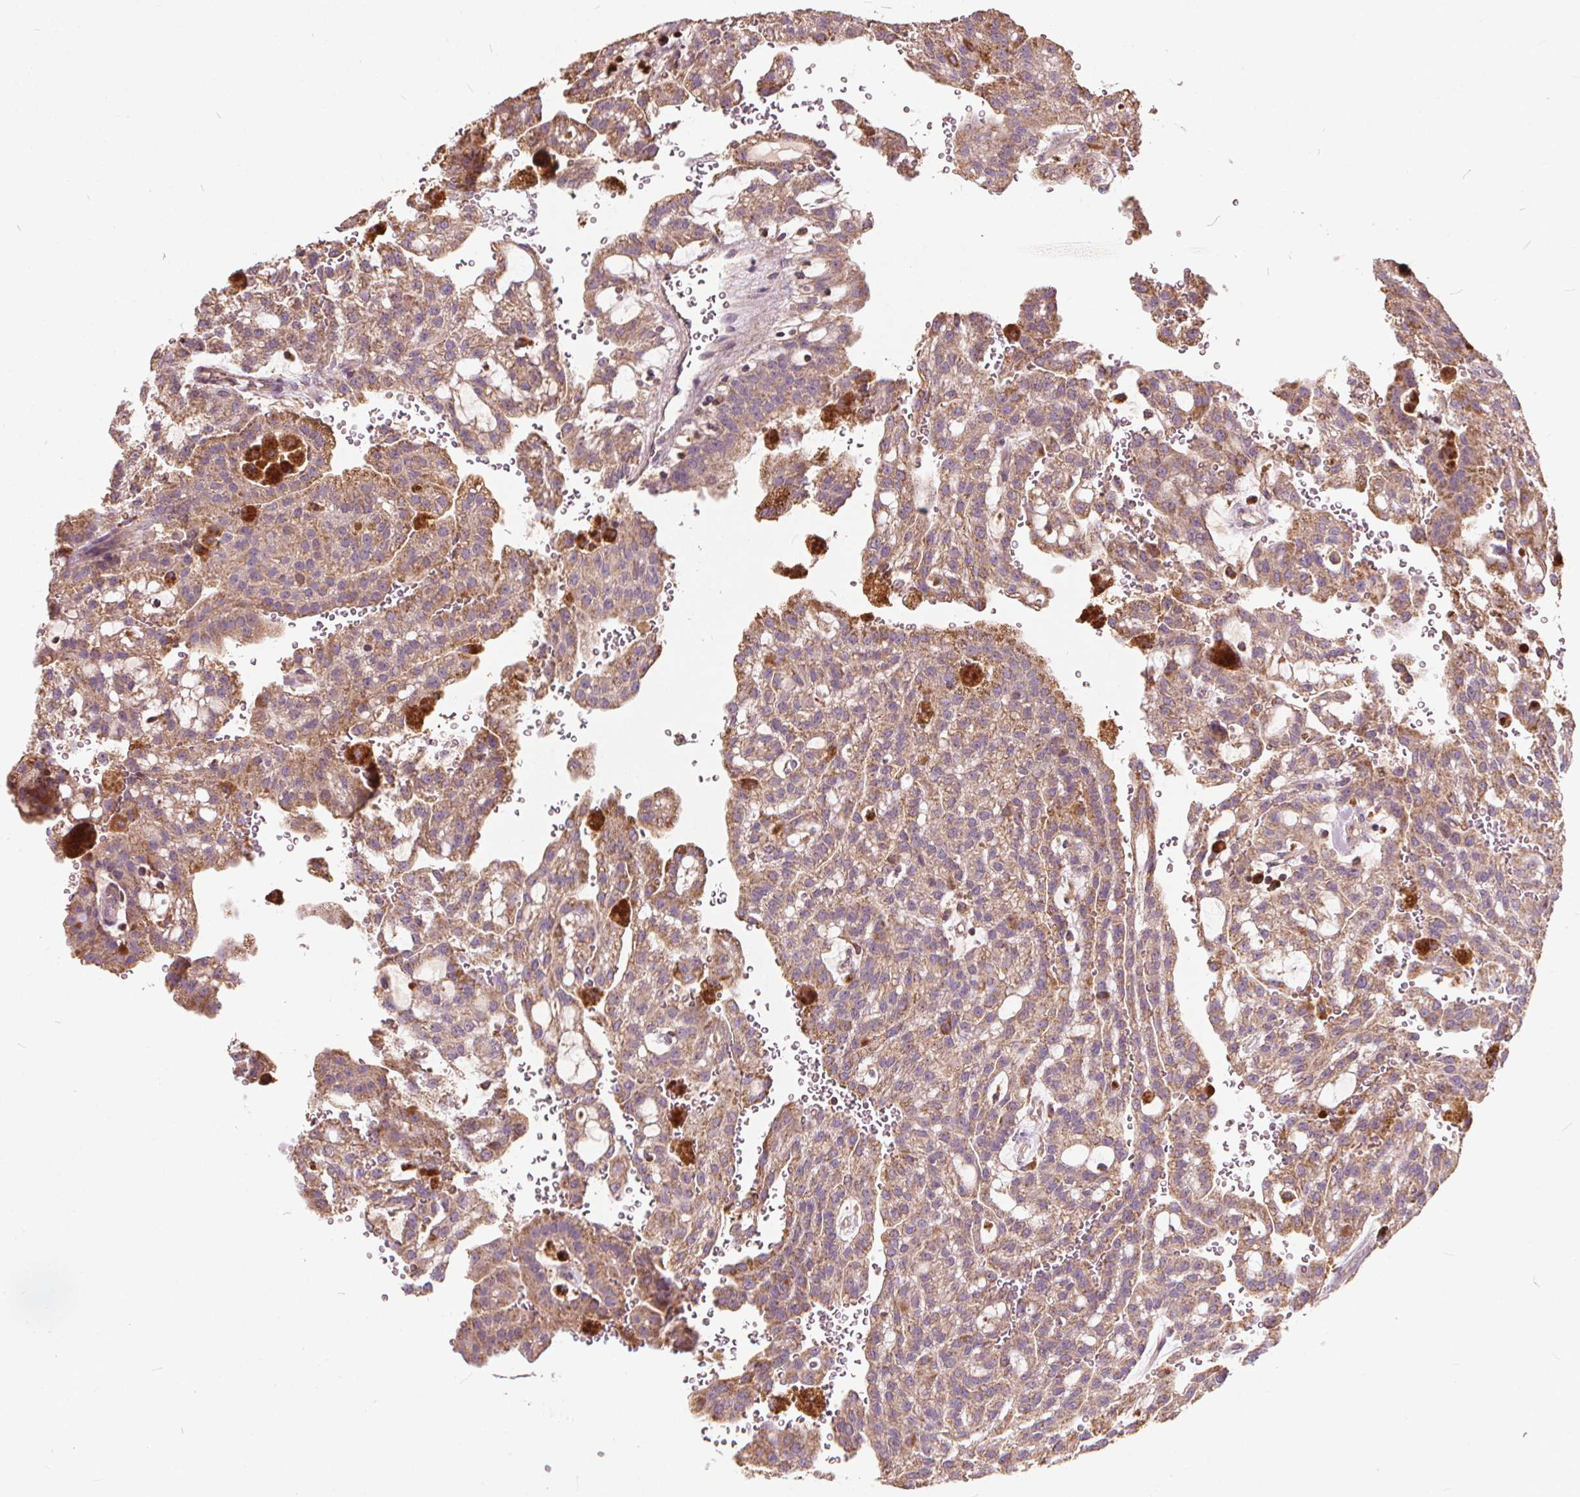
{"staining": {"intensity": "weak", "quantity": ">75%", "location": "cytoplasmic/membranous"}, "tissue": "renal cancer", "cell_type": "Tumor cells", "image_type": "cancer", "snomed": [{"axis": "morphology", "description": "Adenocarcinoma, NOS"}, {"axis": "topography", "description": "Kidney"}], "caption": "Immunohistochemical staining of human renal cancer (adenocarcinoma) demonstrates low levels of weak cytoplasmic/membranous expression in approximately >75% of tumor cells.", "gene": "ORAI2", "patient": {"sex": "male", "age": 63}}